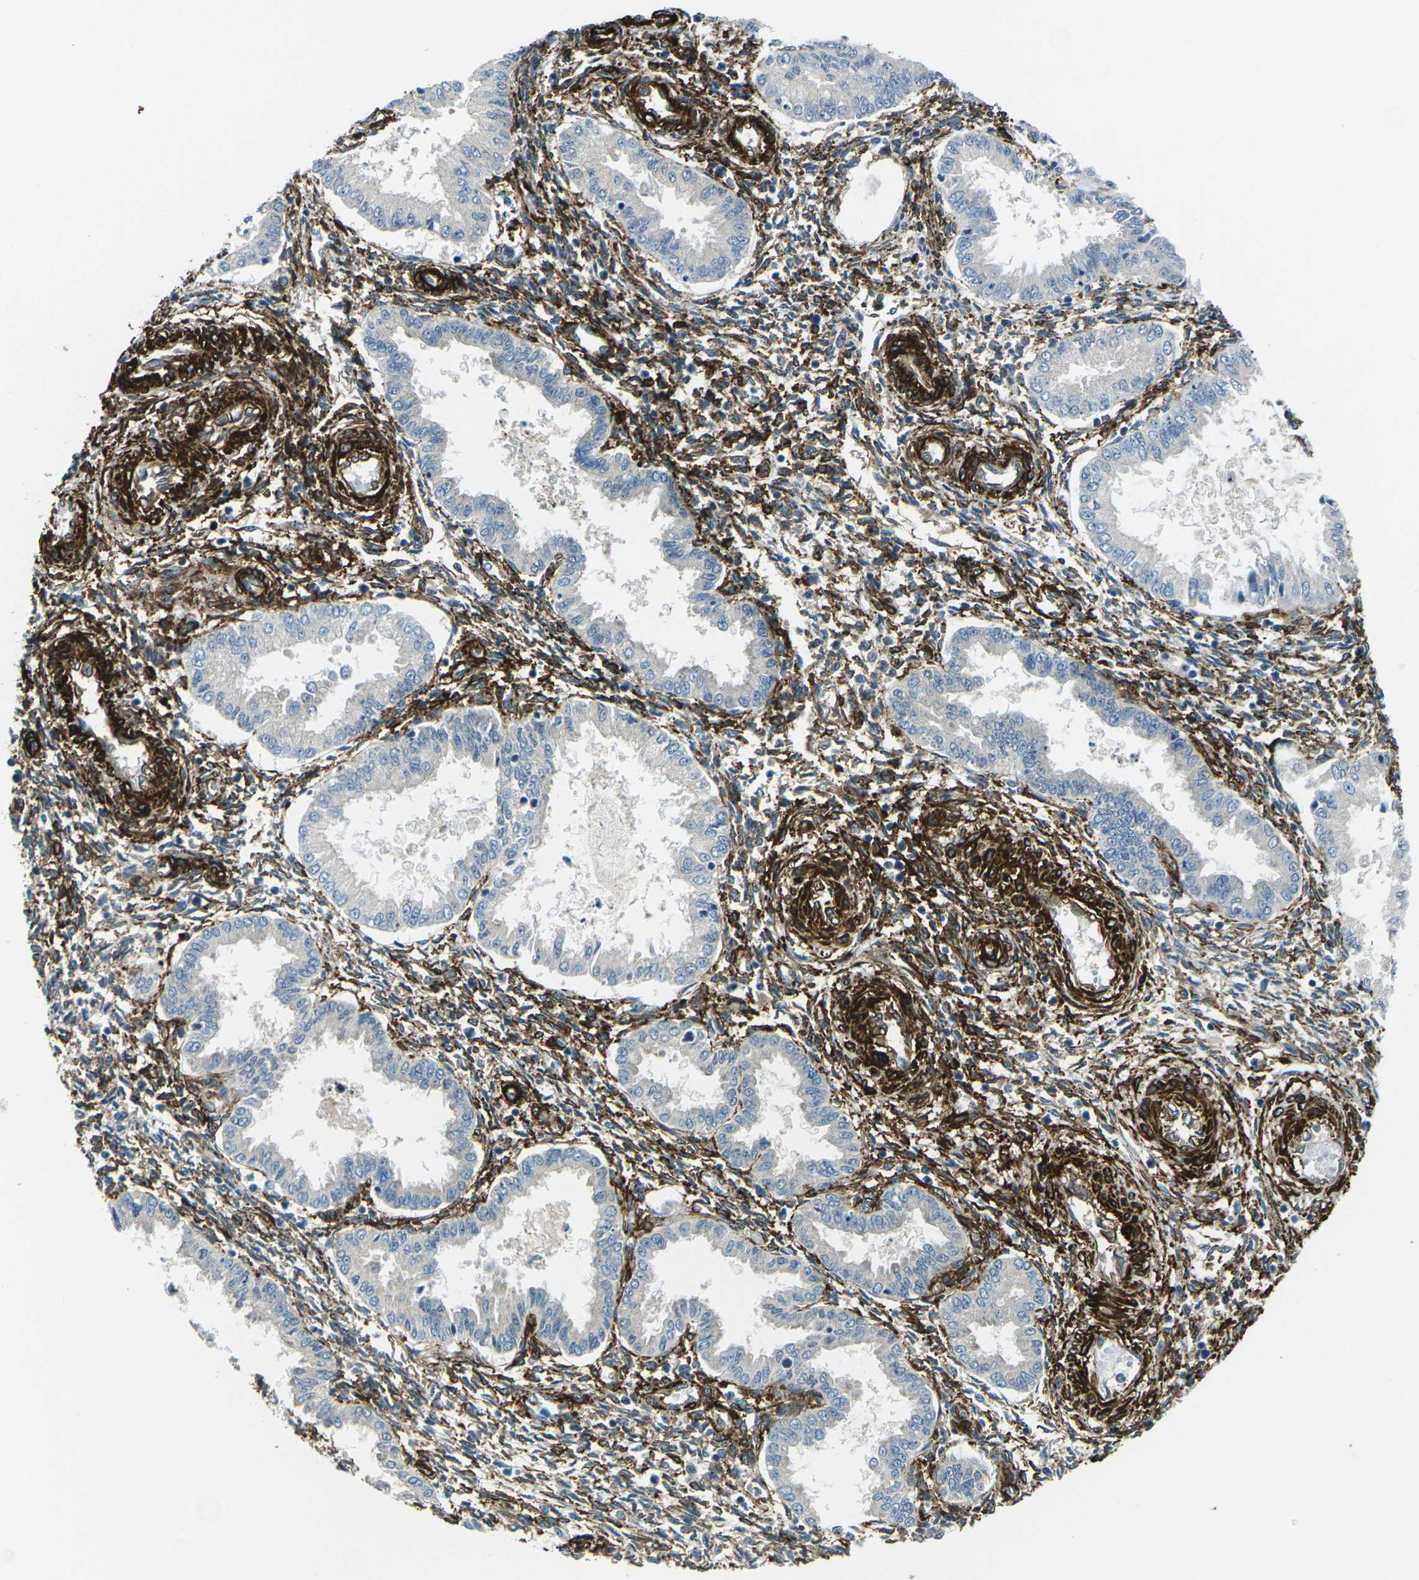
{"staining": {"intensity": "strong", "quantity": "25%-75%", "location": "cytoplasmic/membranous"}, "tissue": "endometrium", "cell_type": "Cells in endometrial stroma", "image_type": "normal", "snomed": [{"axis": "morphology", "description": "Normal tissue, NOS"}, {"axis": "topography", "description": "Endometrium"}], "caption": "Brown immunohistochemical staining in benign endometrium exhibits strong cytoplasmic/membranous staining in approximately 25%-75% of cells in endometrial stroma. (IHC, brightfield microscopy, high magnification).", "gene": "GRAMD1C", "patient": {"sex": "female", "age": 33}}